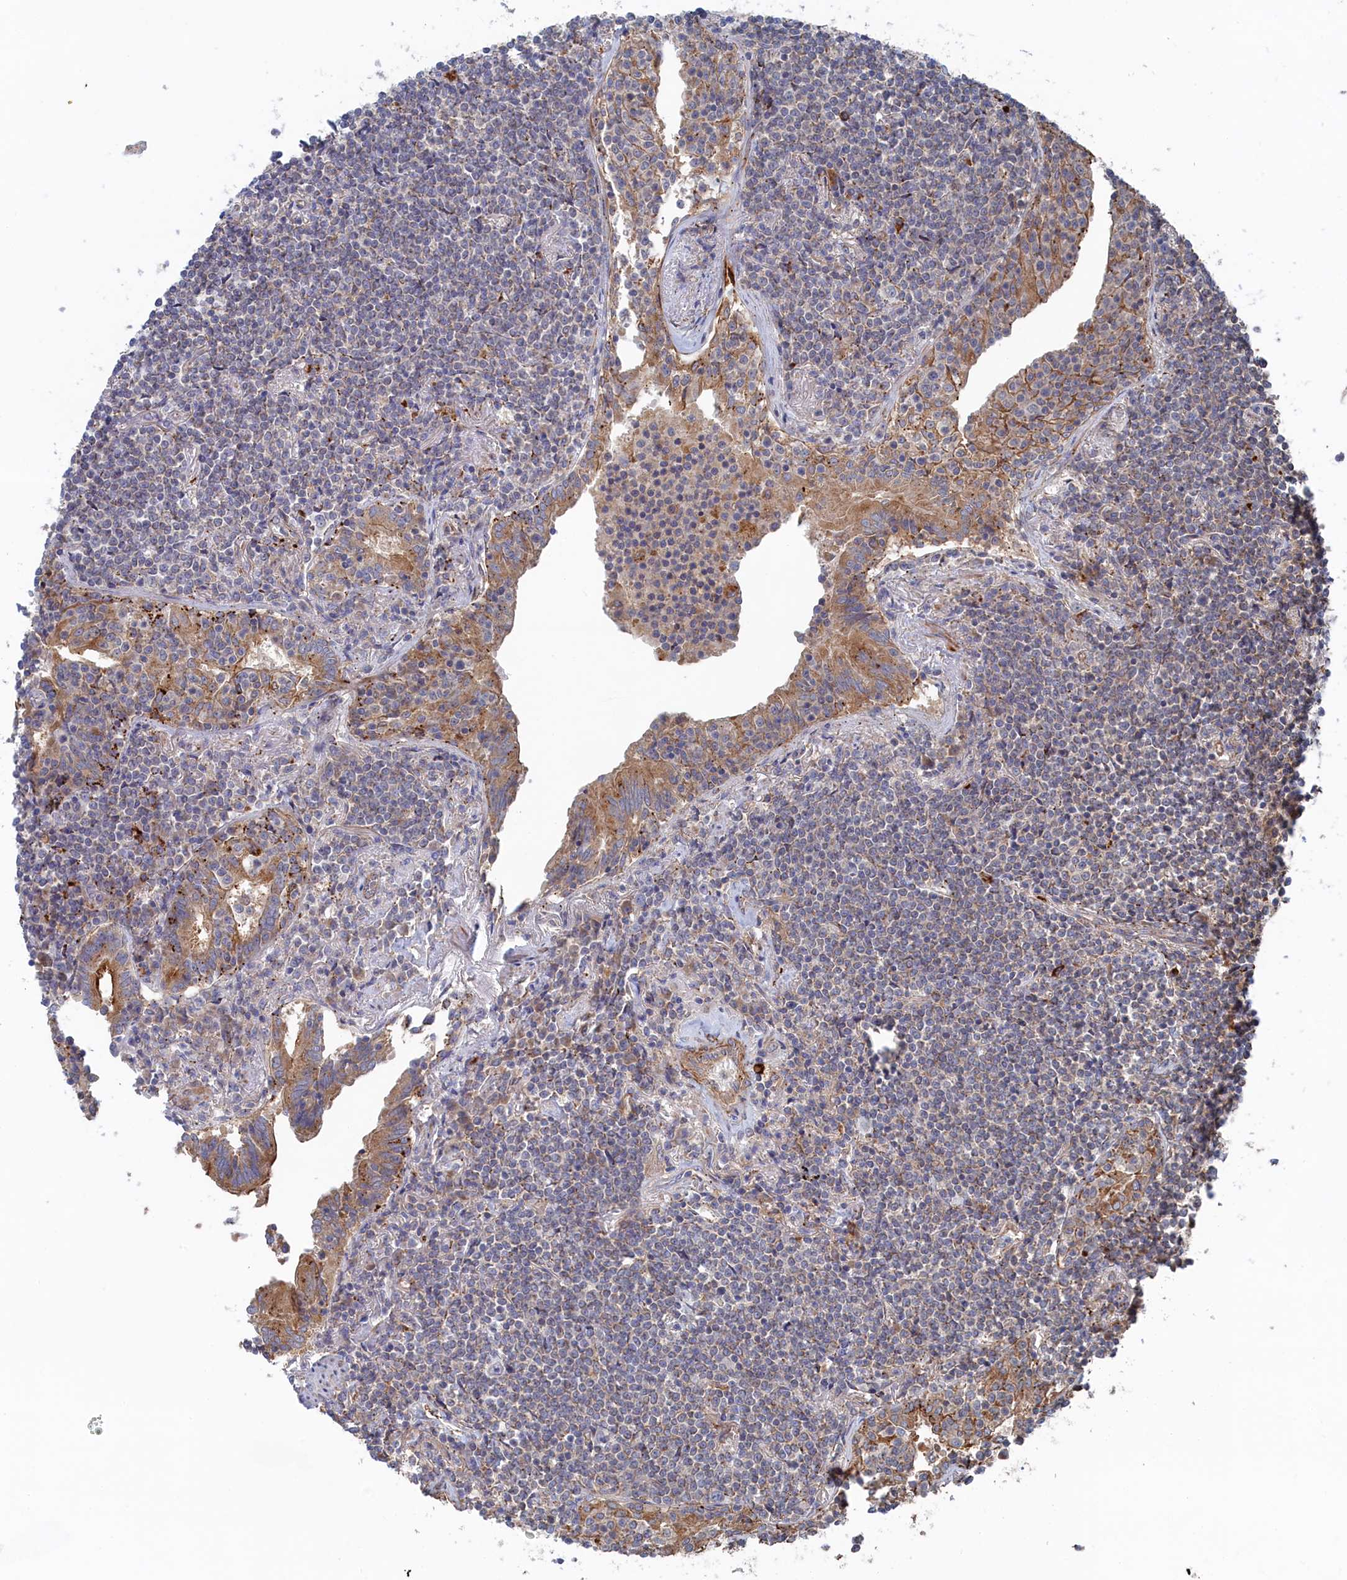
{"staining": {"intensity": "weak", "quantity": "25%-75%", "location": "cytoplasmic/membranous"}, "tissue": "lymphoma", "cell_type": "Tumor cells", "image_type": "cancer", "snomed": [{"axis": "morphology", "description": "Malignant lymphoma, non-Hodgkin's type, Low grade"}, {"axis": "topography", "description": "Lung"}], "caption": "There is low levels of weak cytoplasmic/membranous expression in tumor cells of lymphoma, as demonstrated by immunohistochemical staining (brown color).", "gene": "FILIP1L", "patient": {"sex": "female", "age": 71}}